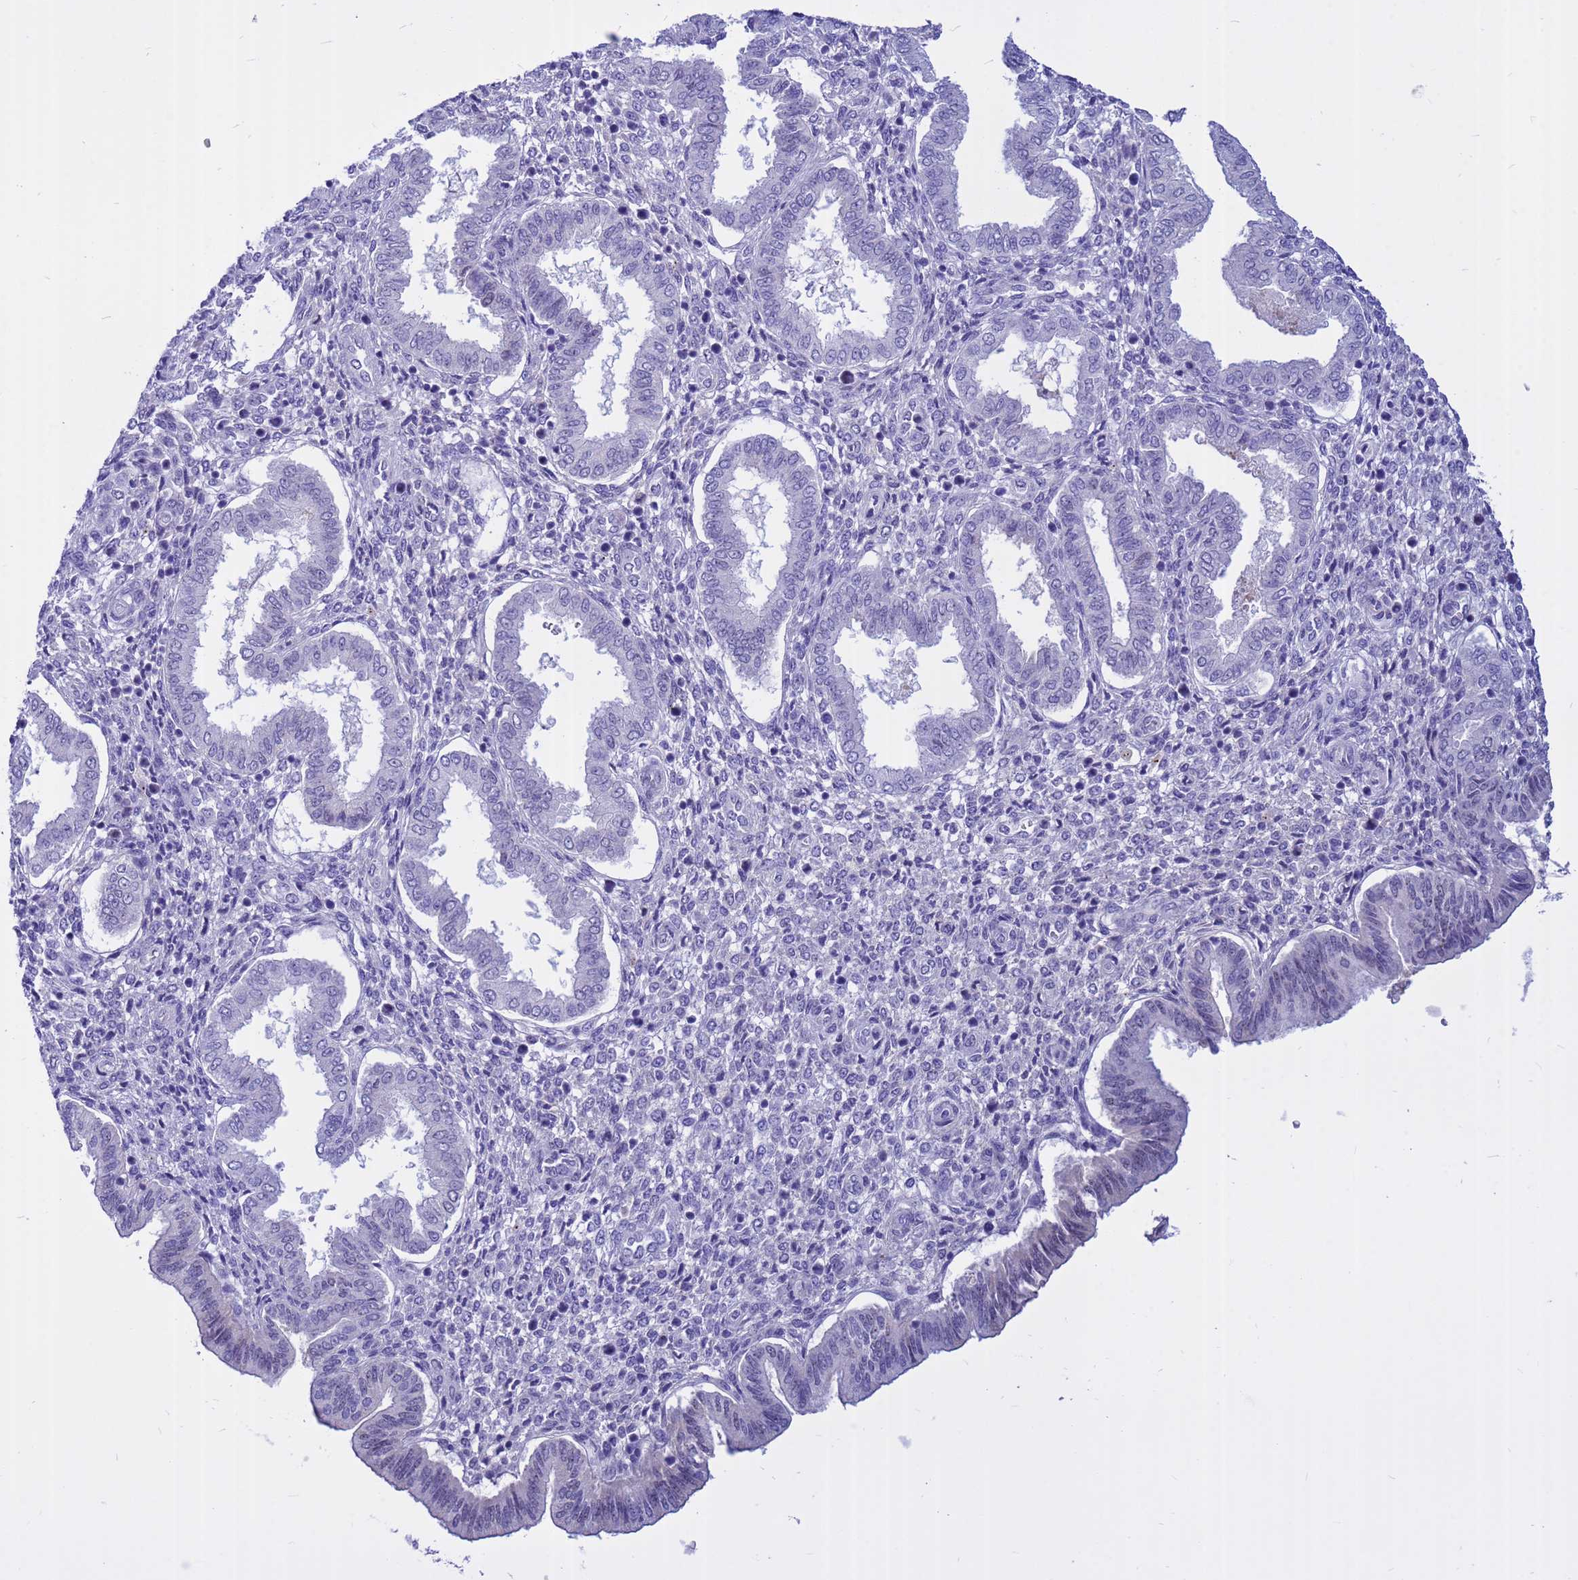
{"staining": {"intensity": "negative", "quantity": "none", "location": "none"}, "tissue": "endometrium", "cell_type": "Cells in endometrial stroma", "image_type": "normal", "snomed": [{"axis": "morphology", "description": "Normal tissue, NOS"}, {"axis": "topography", "description": "Endometrium"}], "caption": "This is a histopathology image of immunohistochemistry (IHC) staining of benign endometrium, which shows no positivity in cells in endometrial stroma. (DAB (3,3'-diaminobenzidine) immunohistochemistry visualized using brightfield microscopy, high magnification).", "gene": "DMRTC2", "patient": {"sex": "female", "age": 24}}